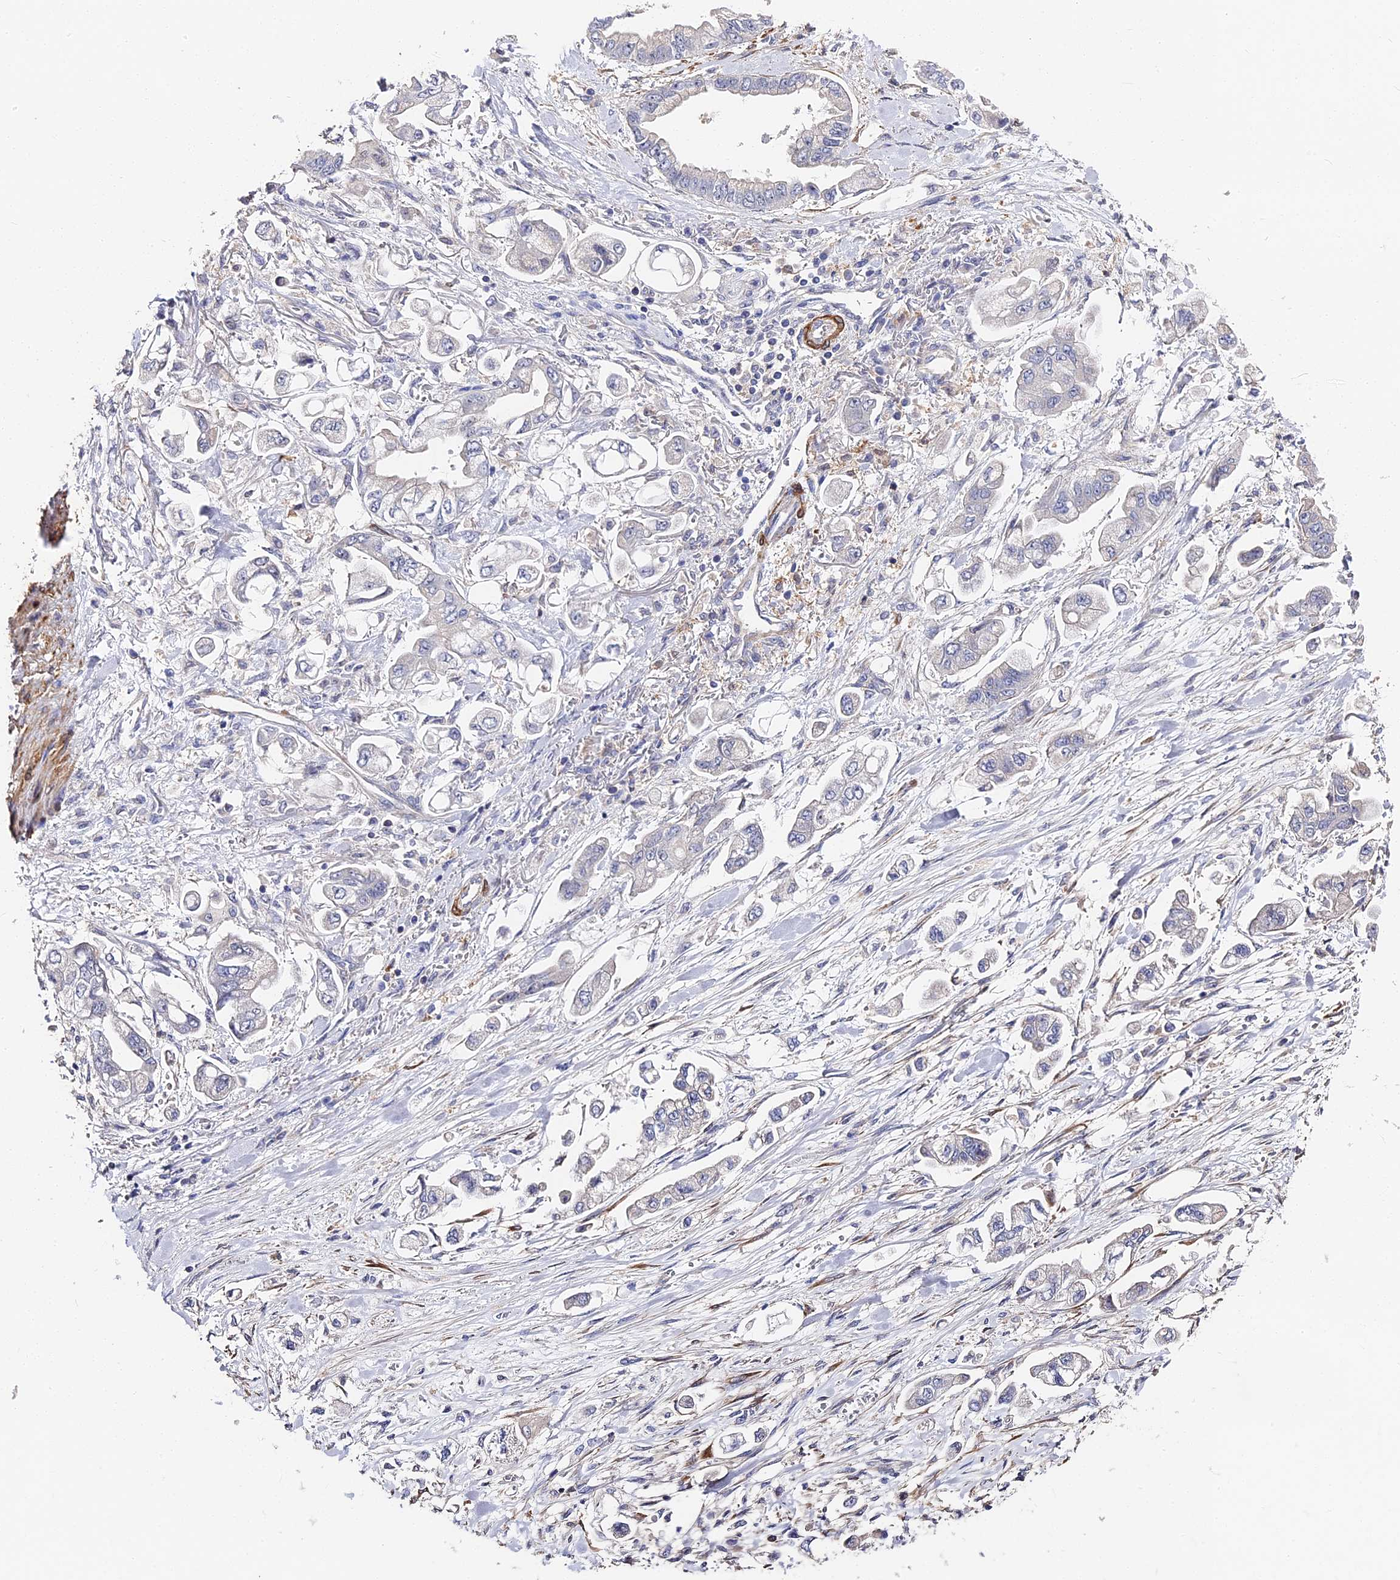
{"staining": {"intensity": "negative", "quantity": "none", "location": "none"}, "tissue": "stomach cancer", "cell_type": "Tumor cells", "image_type": "cancer", "snomed": [{"axis": "morphology", "description": "Adenocarcinoma, NOS"}, {"axis": "topography", "description": "Stomach"}], "caption": "Immunohistochemistry of human stomach cancer demonstrates no expression in tumor cells. (DAB (3,3'-diaminobenzidine) IHC, high magnification).", "gene": "CCDC113", "patient": {"sex": "male", "age": 62}}